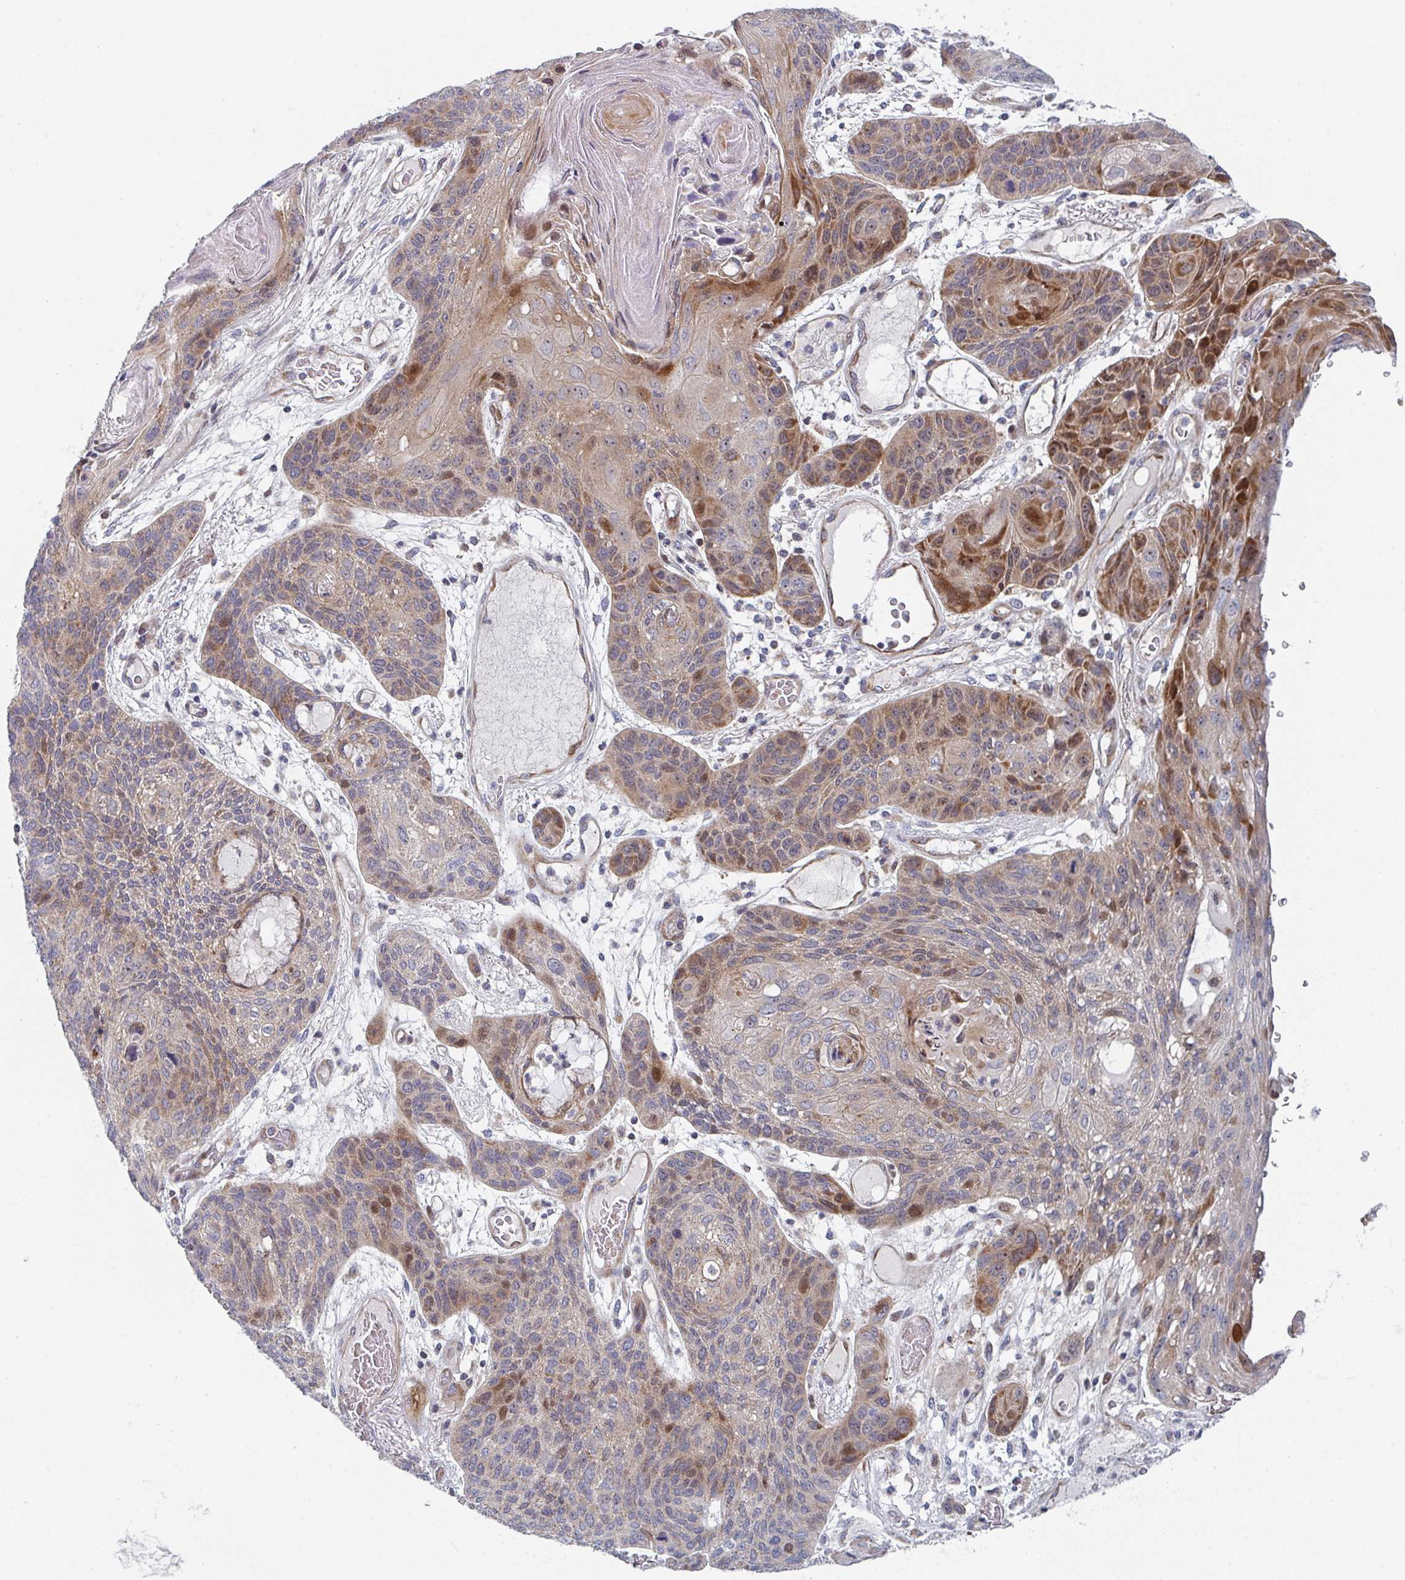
{"staining": {"intensity": "moderate", "quantity": "25%-75%", "location": "cytoplasmic/membranous,nuclear"}, "tissue": "lung cancer", "cell_type": "Tumor cells", "image_type": "cancer", "snomed": [{"axis": "morphology", "description": "Squamous cell carcinoma, NOS"}, {"axis": "morphology", "description": "Squamous cell carcinoma, metastatic, NOS"}, {"axis": "topography", "description": "Lymph node"}, {"axis": "topography", "description": "Lung"}], "caption": "Lung squamous cell carcinoma was stained to show a protein in brown. There is medium levels of moderate cytoplasmic/membranous and nuclear staining in approximately 25%-75% of tumor cells.", "gene": "ZNF644", "patient": {"sex": "male", "age": 41}}